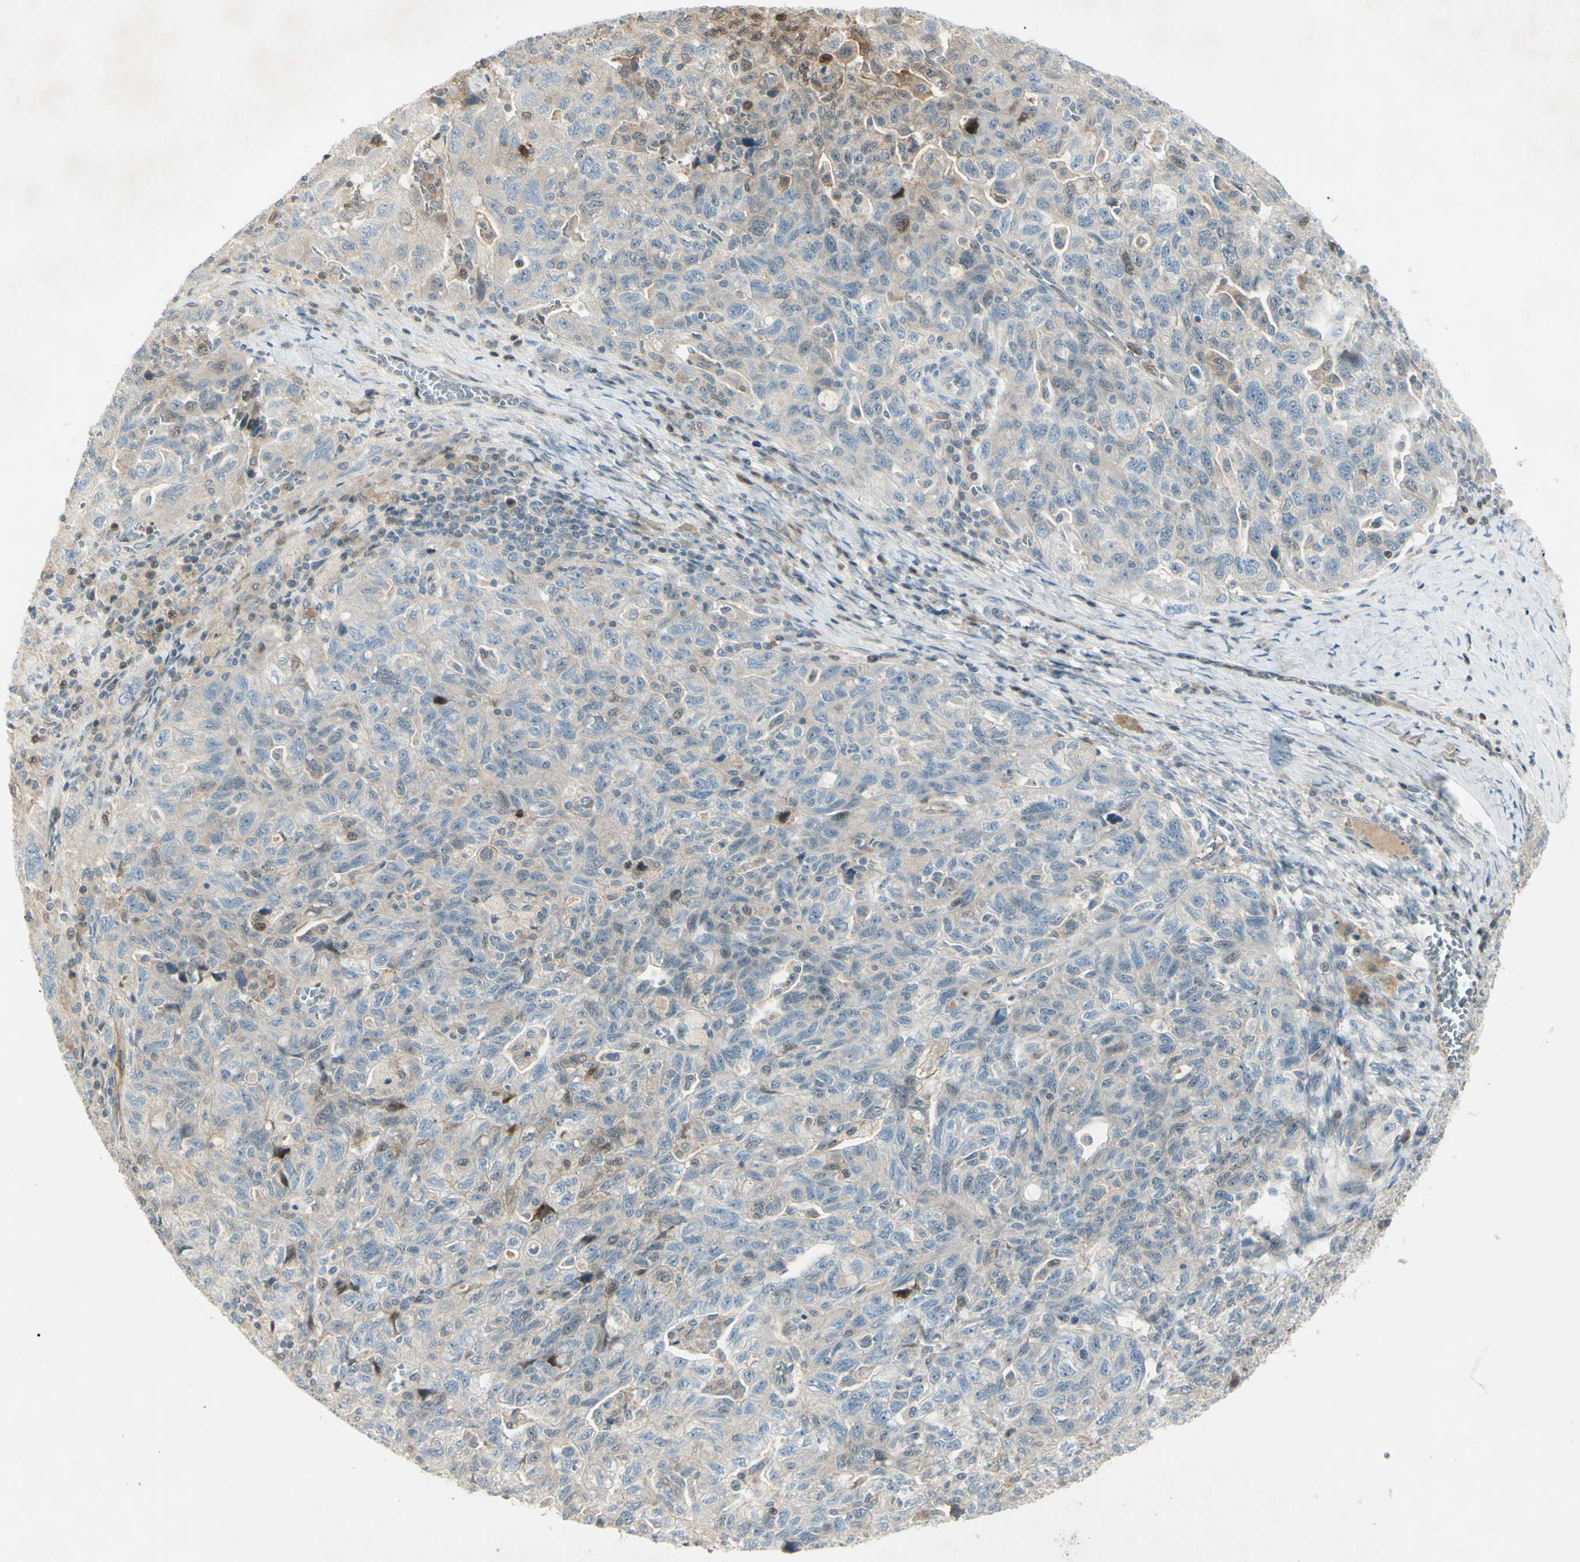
{"staining": {"intensity": "moderate", "quantity": "<25%", "location": "cytoplasmic/membranous"}, "tissue": "ovarian cancer", "cell_type": "Tumor cells", "image_type": "cancer", "snomed": [{"axis": "morphology", "description": "Carcinoma, NOS"}, {"axis": "morphology", "description": "Cystadenocarcinoma, serous, NOS"}, {"axis": "topography", "description": "Ovary"}], "caption": "Tumor cells reveal low levels of moderate cytoplasmic/membranous positivity in approximately <25% of cells in ovarian cancer (serous cystadenocarcinoma).", "gene": "C1orf159", "patient": {"sex": "female", "age": 69}}